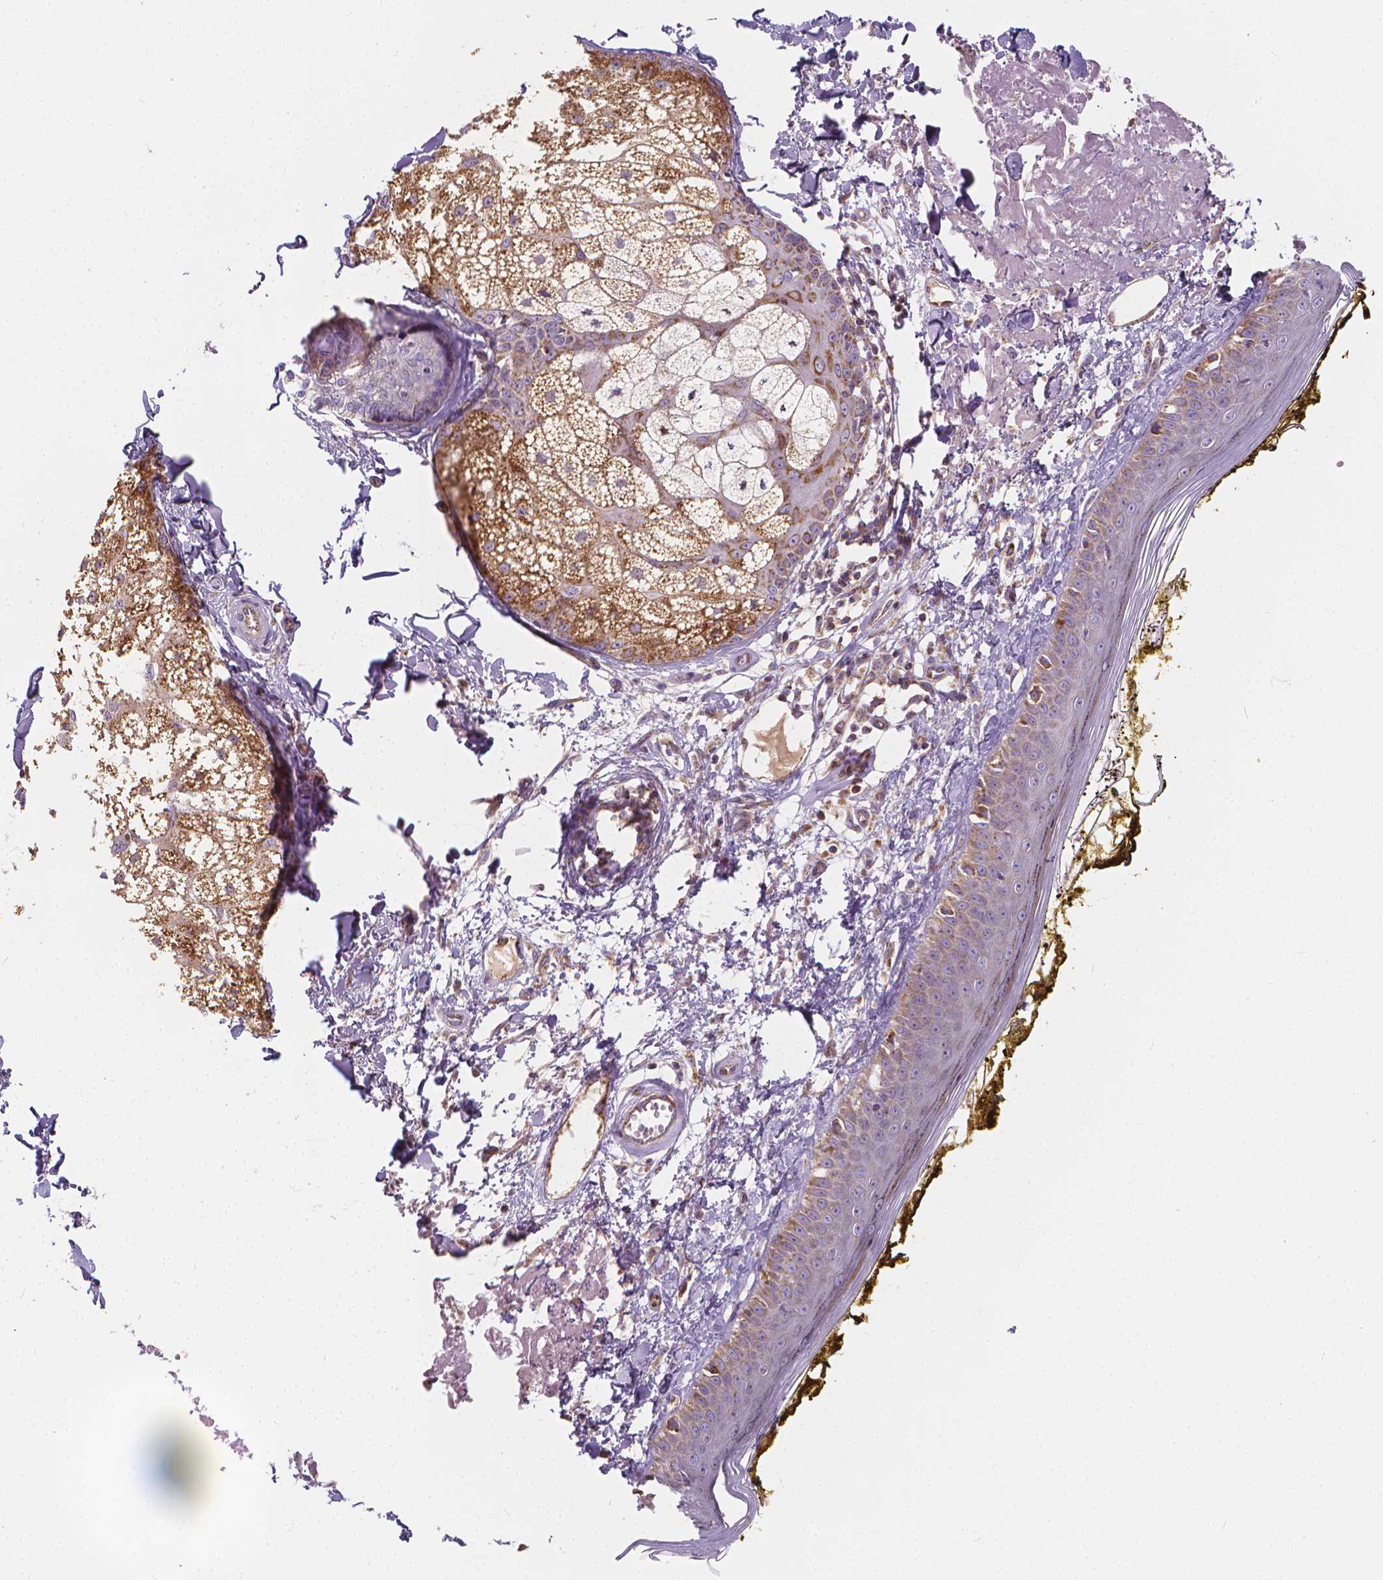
{"staining": {"intensity": "weak", "quantity": "25%-75%", "location": "cytoplasmic/membranous"}, "tissue": "skin", "cell_type": "Fibroblasts", "image_type": "normal", "snomed": [{"axis": "morphology", "description": "Normal tissue, NOS"}, {"axis": "topography", "description": "Skin"}], "caption": "About 25%-75% of fibroblasts in benign skin exhibit weak cytoplasmic/membranous protein positivity as visualized by brown immunohistochemical staining.", "gene": "SNCAIP", "patient": {"sex": "male", "age": 76}}